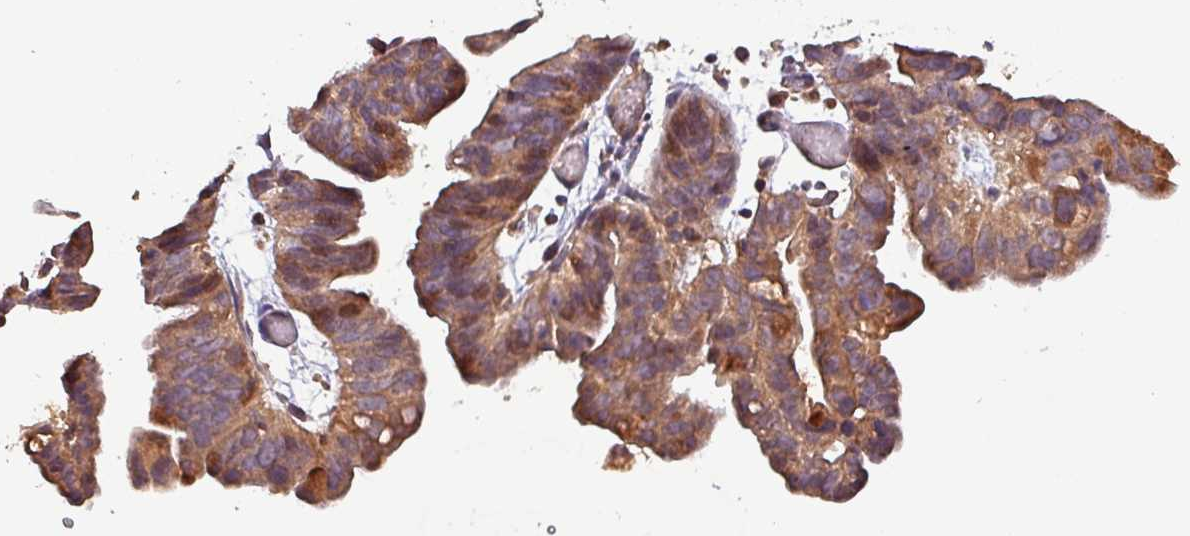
{"staining": {"intensity": "moderate", "quantity": ">75%", "location": "cytoplasmic/membranous"}, "tissue": "ovarian cancer", "cell_type": "Tumor cells", "image_type": "cancer", "snomed": [{"axis": "morphology", "description": "Cystadenocarcinoma, serous, NOS"}, {"axis": "topography", "description": "Ovary"}], "caption": "High-power microscopy captured an IHC image of ovarian cancer, revealing moderate cytoplasmic/membranous positivity in approximately >75% of tumor cells.", "gene": "PAFAH1B2", "patient": {"sex": "female", "age": 56}}